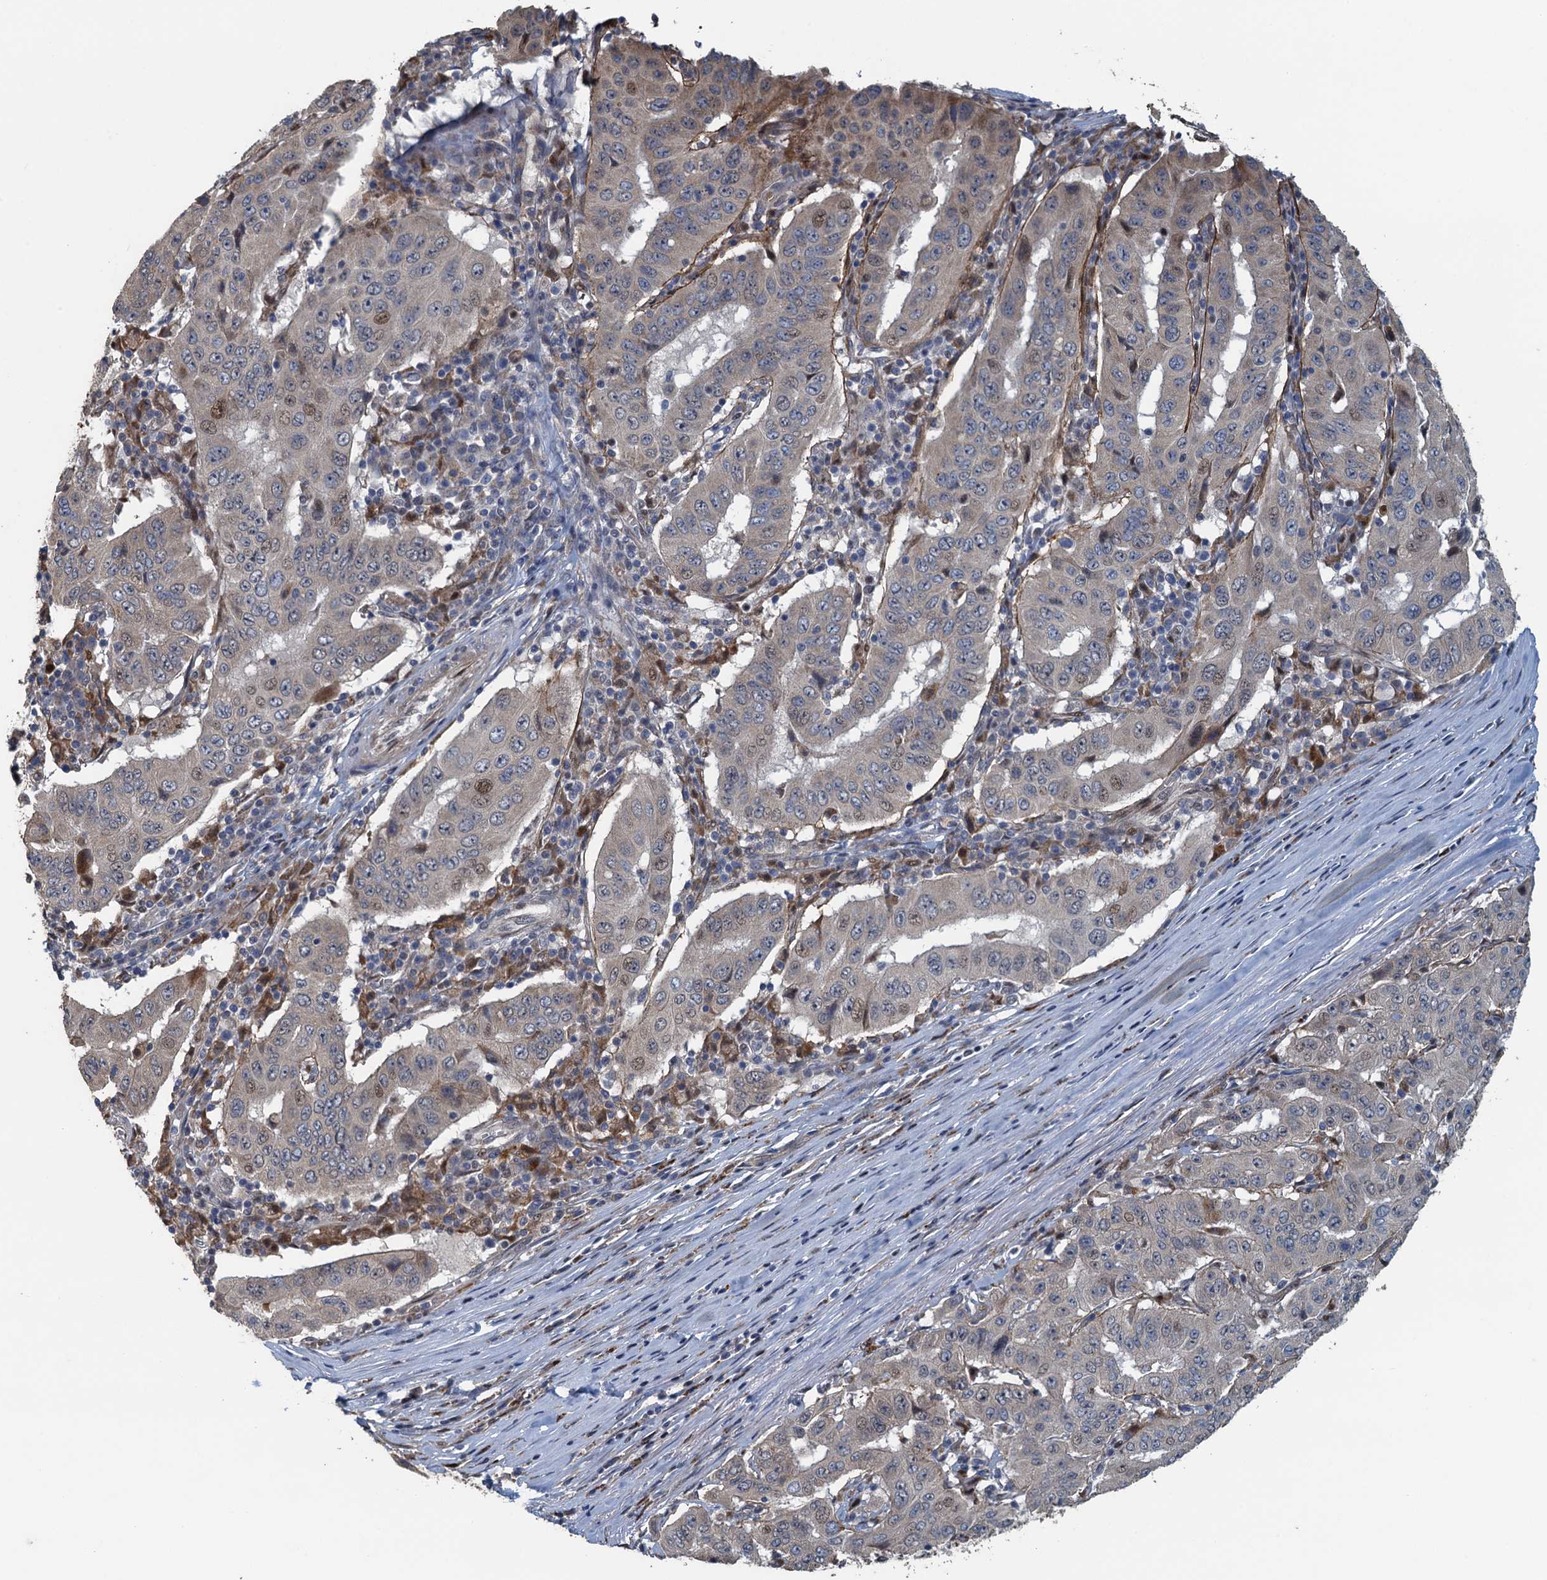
{"staining": {"intensity": "moderate", "quantity": "<25%", "location": "nuclear"}, "tissue": "pancreatic cancer", "cell_type": "Tumor cells", "image_type": "cancer", "snomed": [{"axis": "morphology", "description": "Adenocarcinoma, NOS"}, {"axis": "topography", "description": "Pancreas"}], "caption": "An immunohistochemistry (IHC) micrograph of neoplastic tissue is shown. Protein staining in brown highlights moderate nuclear positivity in pancreatic cancer within tumor cells.", "gene": "AGRN", "patient": {"sex": "male", "age": 63}}